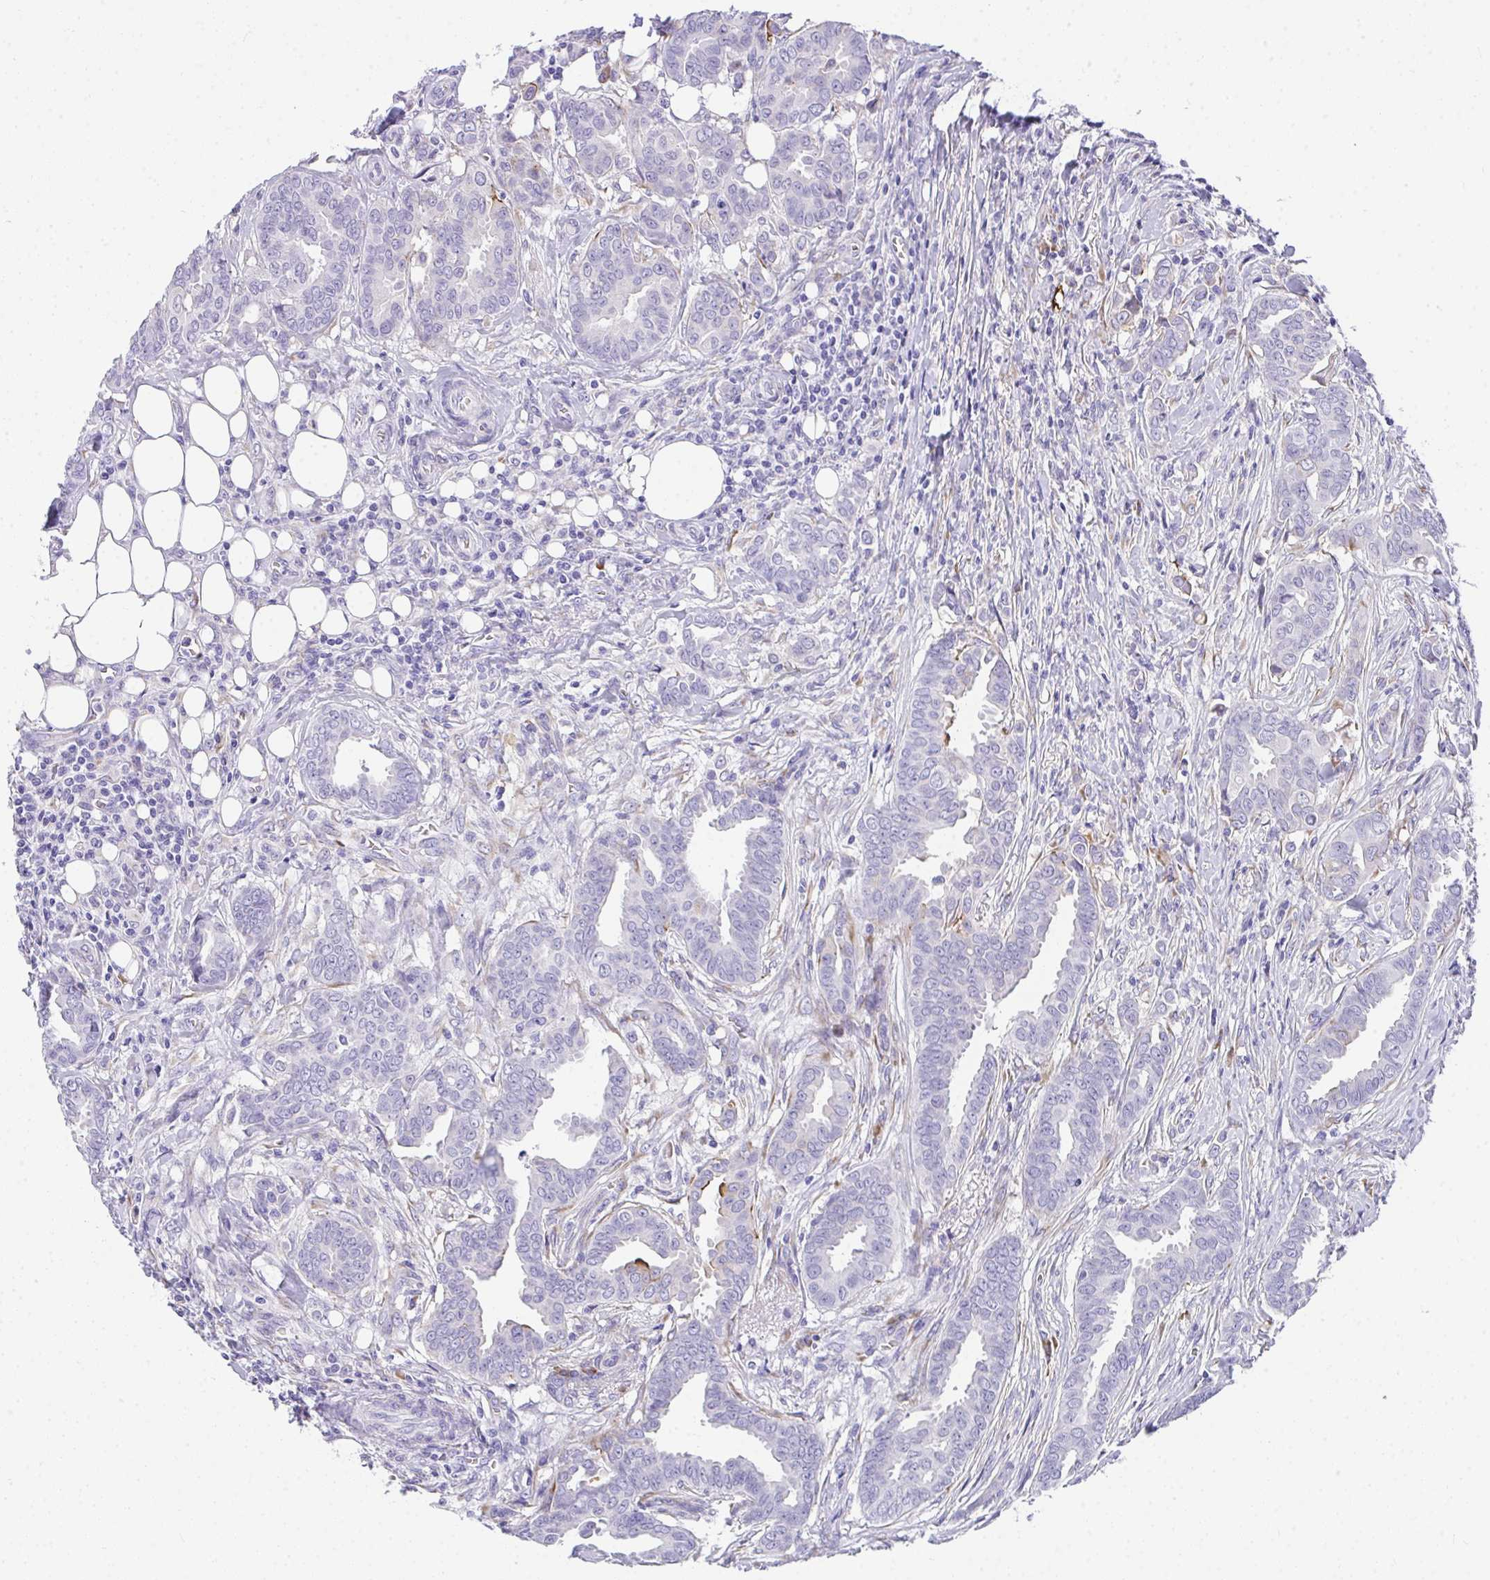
{"staining": {"intensity": "negative", "quantity": "none", "location": "none"}, "tissue": "breast cancer", "cell_type": "Tumor cells", "image_type": "cancer", "snomed": [{"axis": "morphology", "description": "Duct carcinoma"}, {"axis": "topography", "description": "Breast"}], "caption": "Human breast cancer stained for a protein using immunohistochemistry (IHC) displays no staining in tumor cells.", "gene": "ADRA2C", "patient": {"sex": "female", "age": 45}}